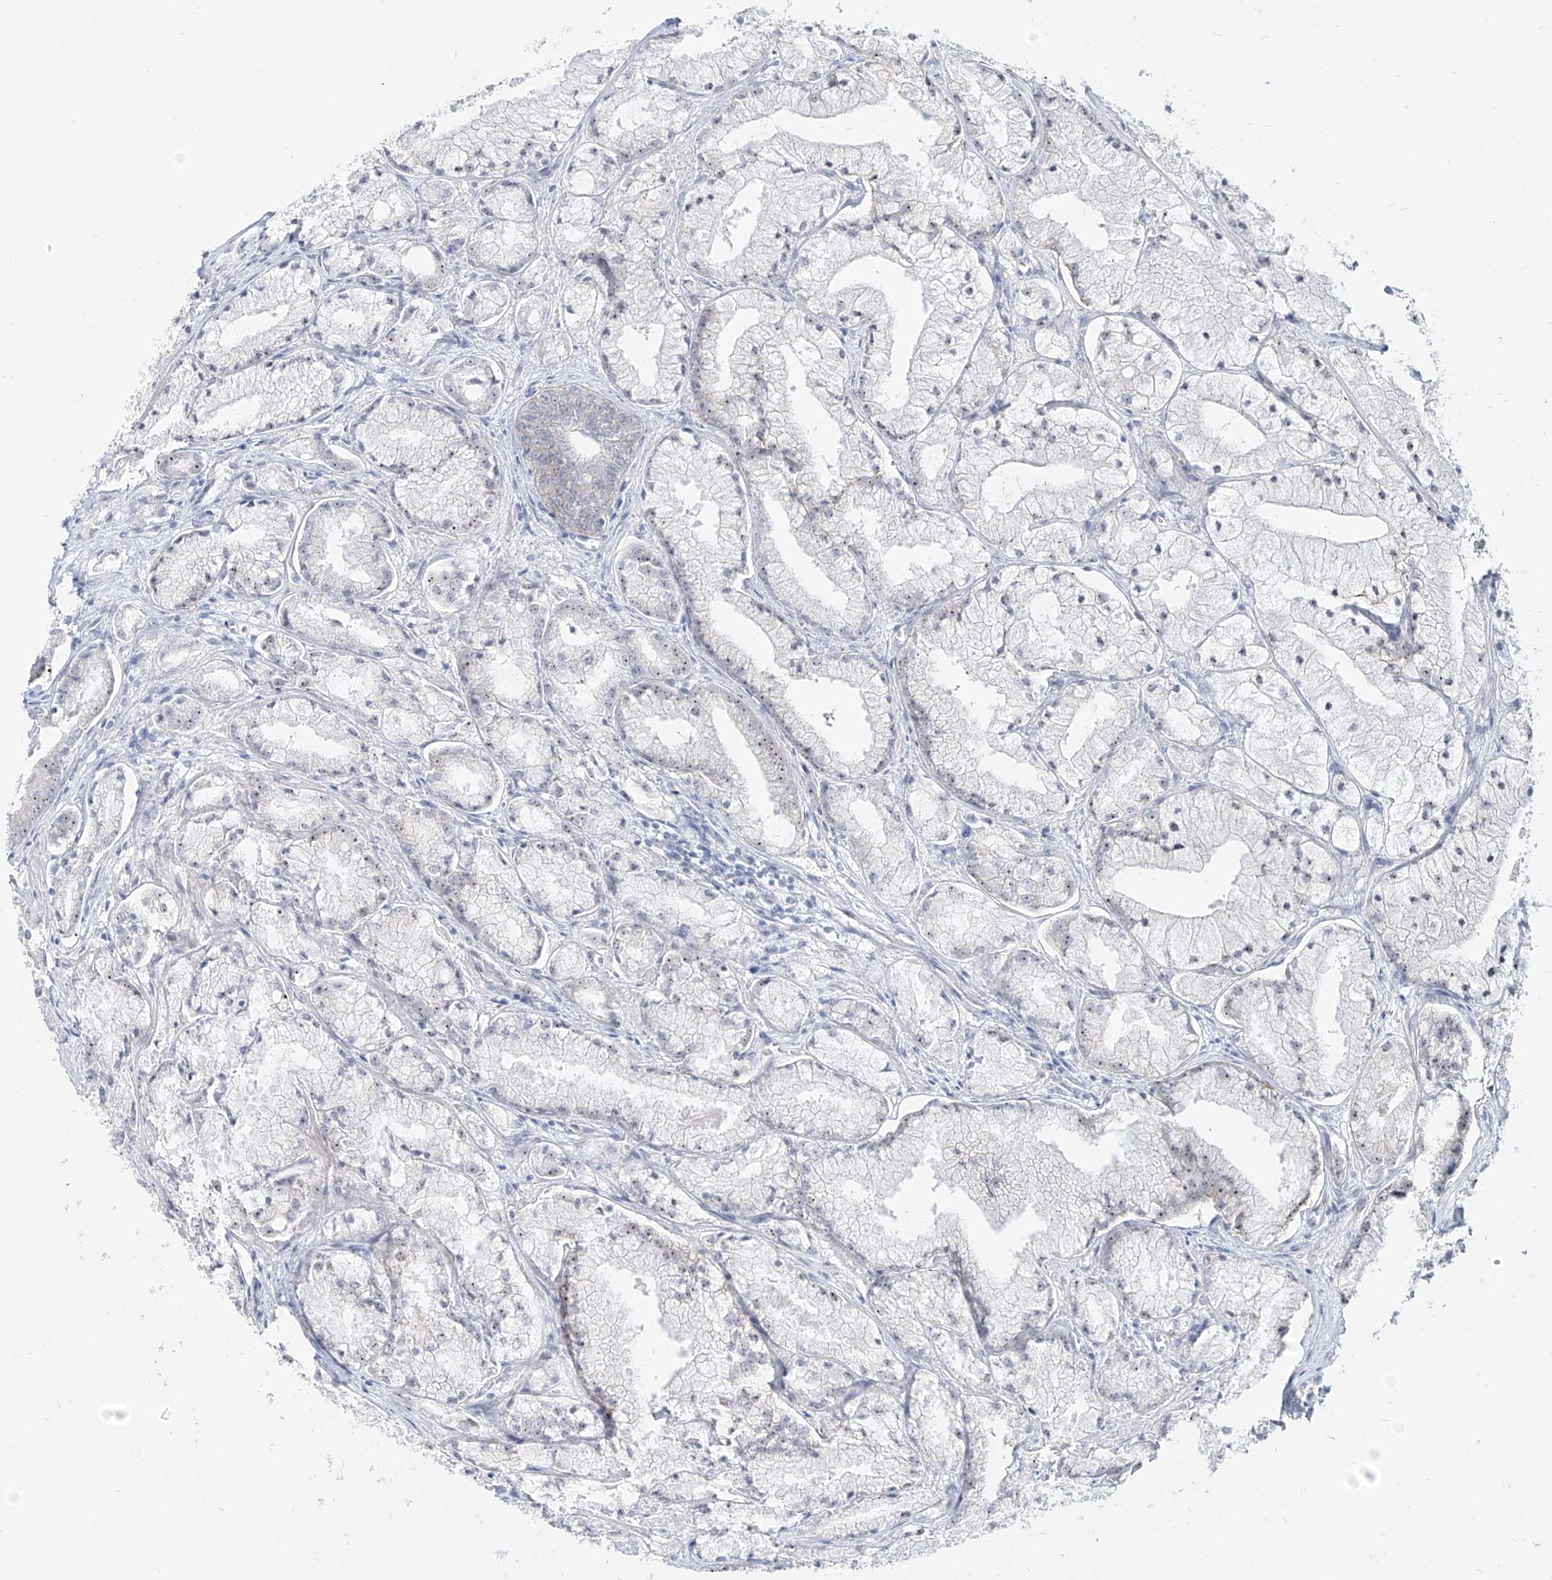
{"staining": {"intensity": "weak", "quantity": "<25%", "location": "cytoplasmic/membranous"}, "tissue": "prostate cancer", "cell_type": "Tumor cells", "image_type": "cancer", "snomed": [{"axis": "morphology", "description": "Adenocarcinoma, High grade"}, {"axis": "topography", "description": "Prostate"}], "caption": "Human prostate cancer (high-grade adenocarcinoma) stained for a protein using IHC reveals no expression in tumor cells.", "gene": "ZNF710", "patient": {"sex": "male", "age": 50}}